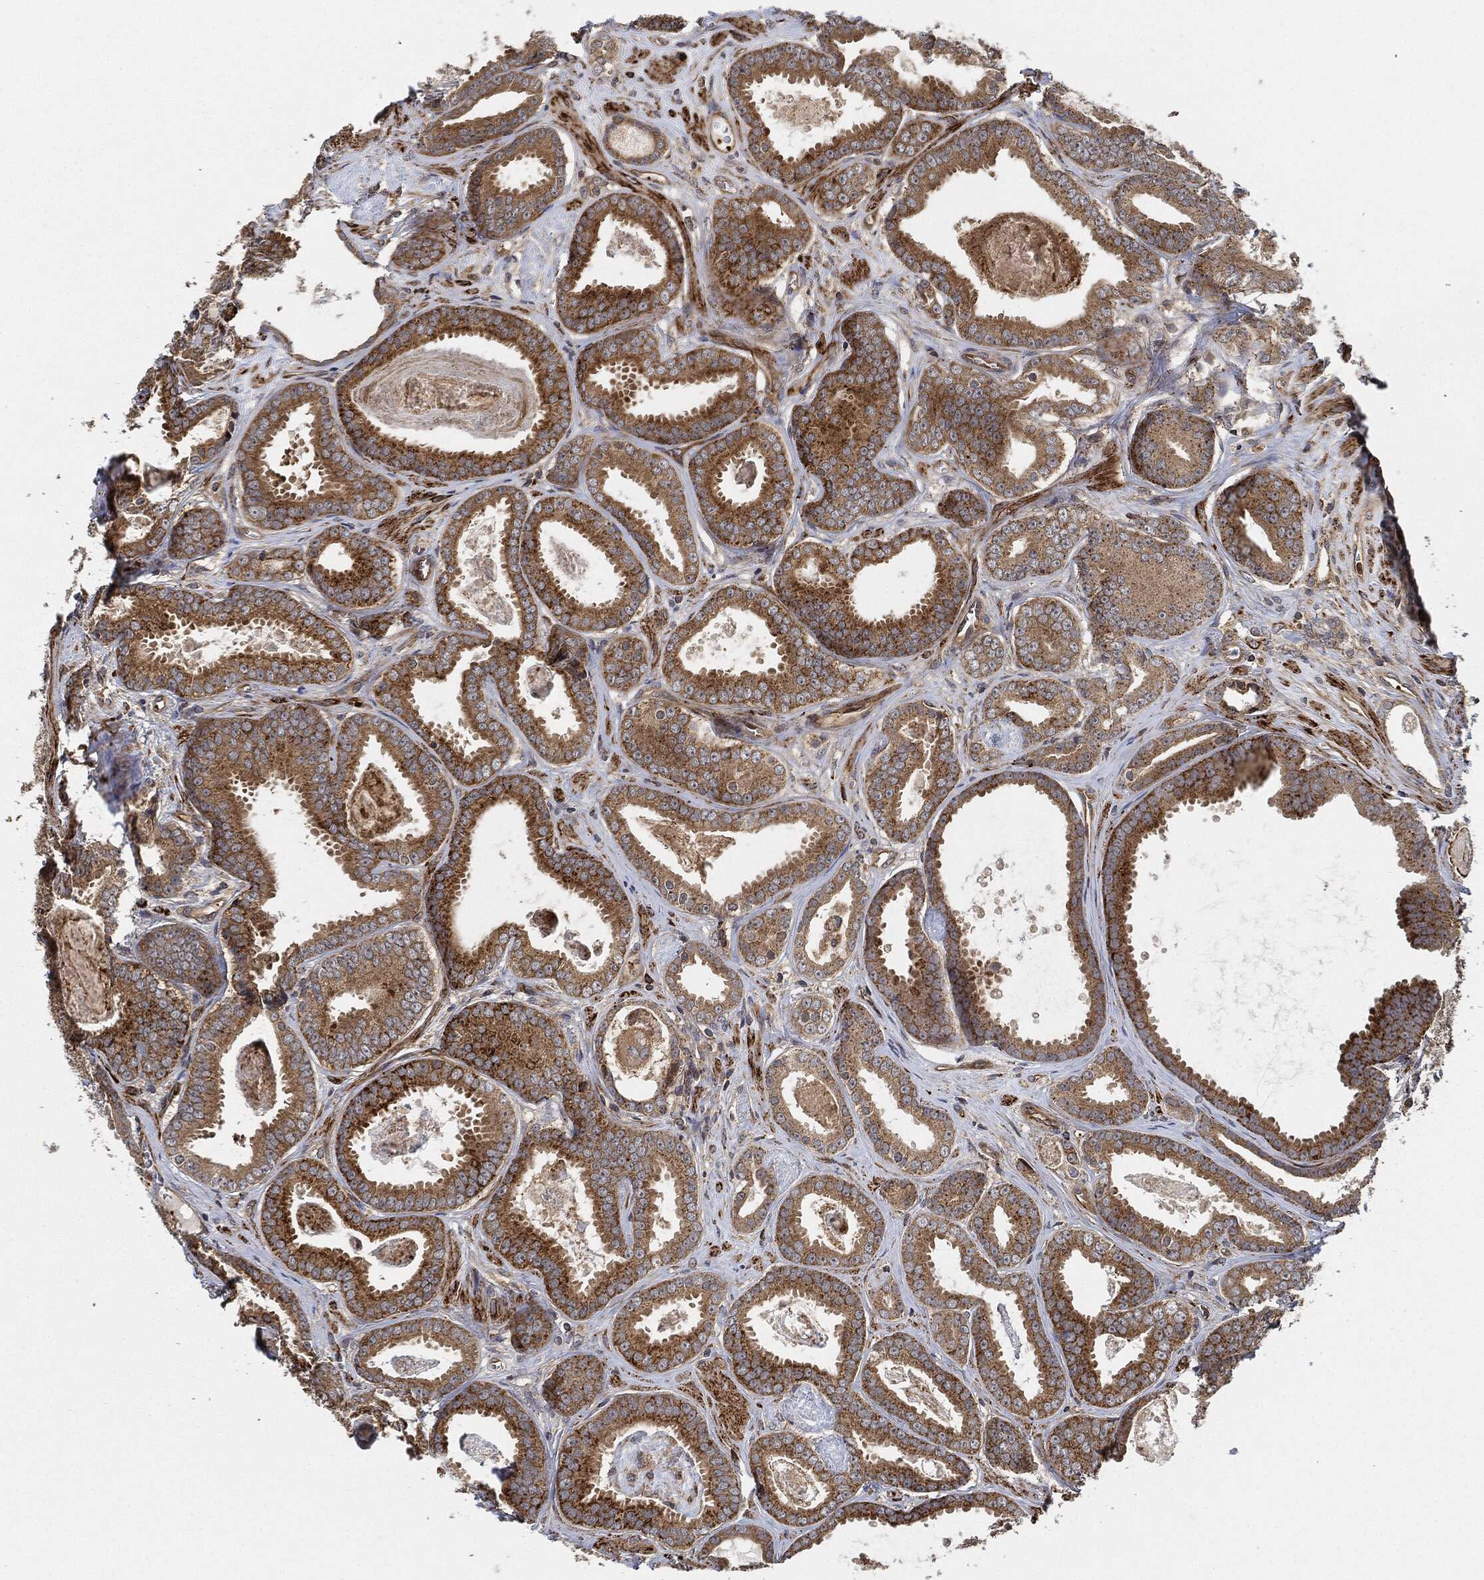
{"staining": {"intensity": "strong", "quantity": "25%-75%", "location": "cytoplasmic/membranous"}, "tissue": "prostate cancer", "cell_type": "Tumor cells", "image_type": "cancer", "snomed": [{"axis": "morphology", "description": "Adenocarcinoma, NOS"}, {"axis": "topography", "description": "Prostate"}], "caption": "A histopathology image of adenocarcinoma (prostate) stained for a protein reveals strong cytoplasmic/membranous brown staining in tumor cells.", "gene": "MAP3K3", "patient": {"sex": "male", "age": 61}}